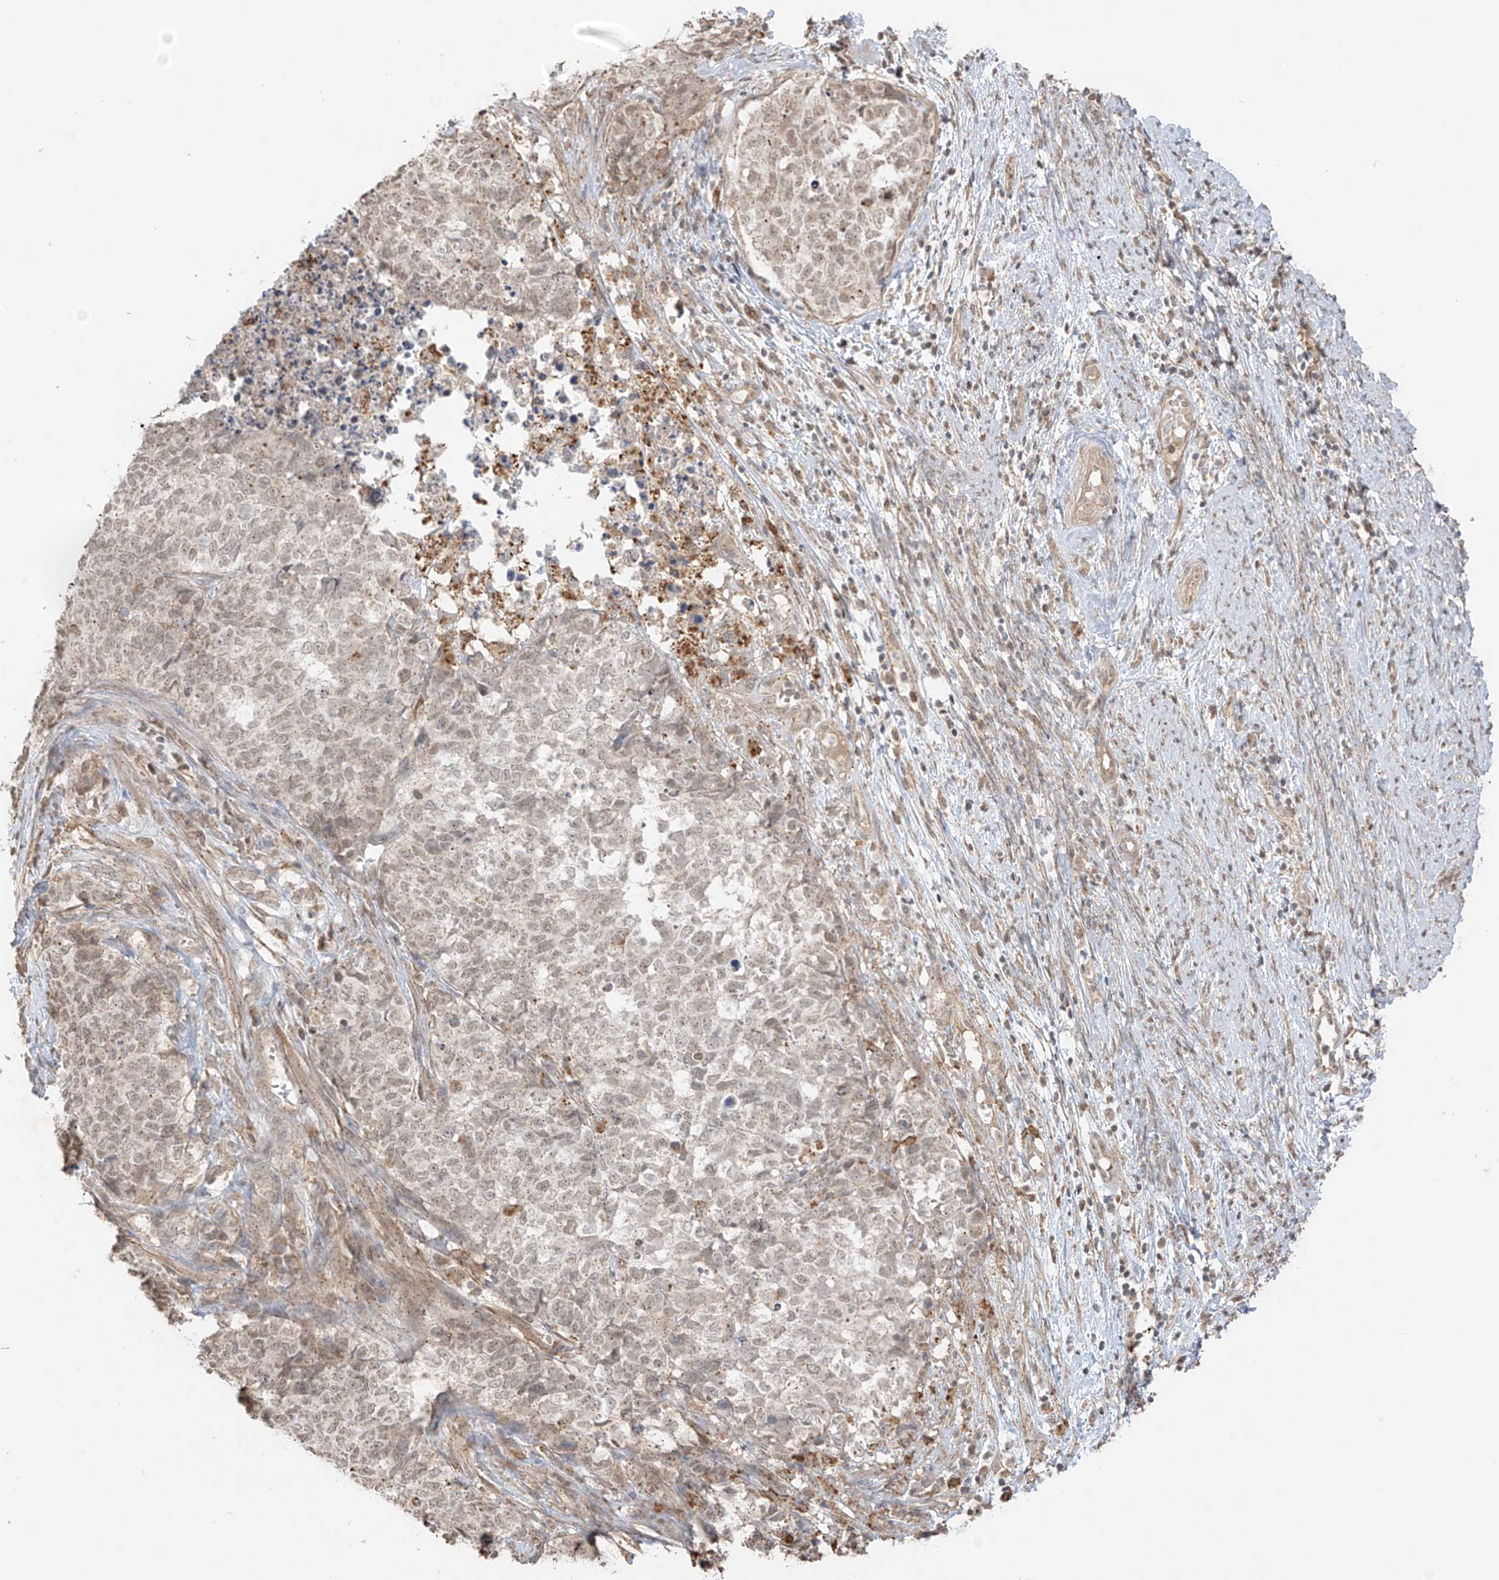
{"staining": {"intensity": "weak", "quantity": "25%-75%", "location": "cytoplasmic/membranous"}, "tissue": "cervical cancer", "cell_type": "Tumor cells", "image_type": "cancer", "snomed": [{"axis": "morphology", "description": "Squamous cell carcinoma, NOS"}, {"axis": "topography", "description": "Cervix"}], "caption": "A histopathology image showing weak cytoplasmic/membranous staining in about 25%-75% of tumor cells in cervical squamous cell carcinoma, as visualized by brown immunohistochemical staining.", "gene": "N4BP3", "patient": {"sex": "female", "age": 63}}